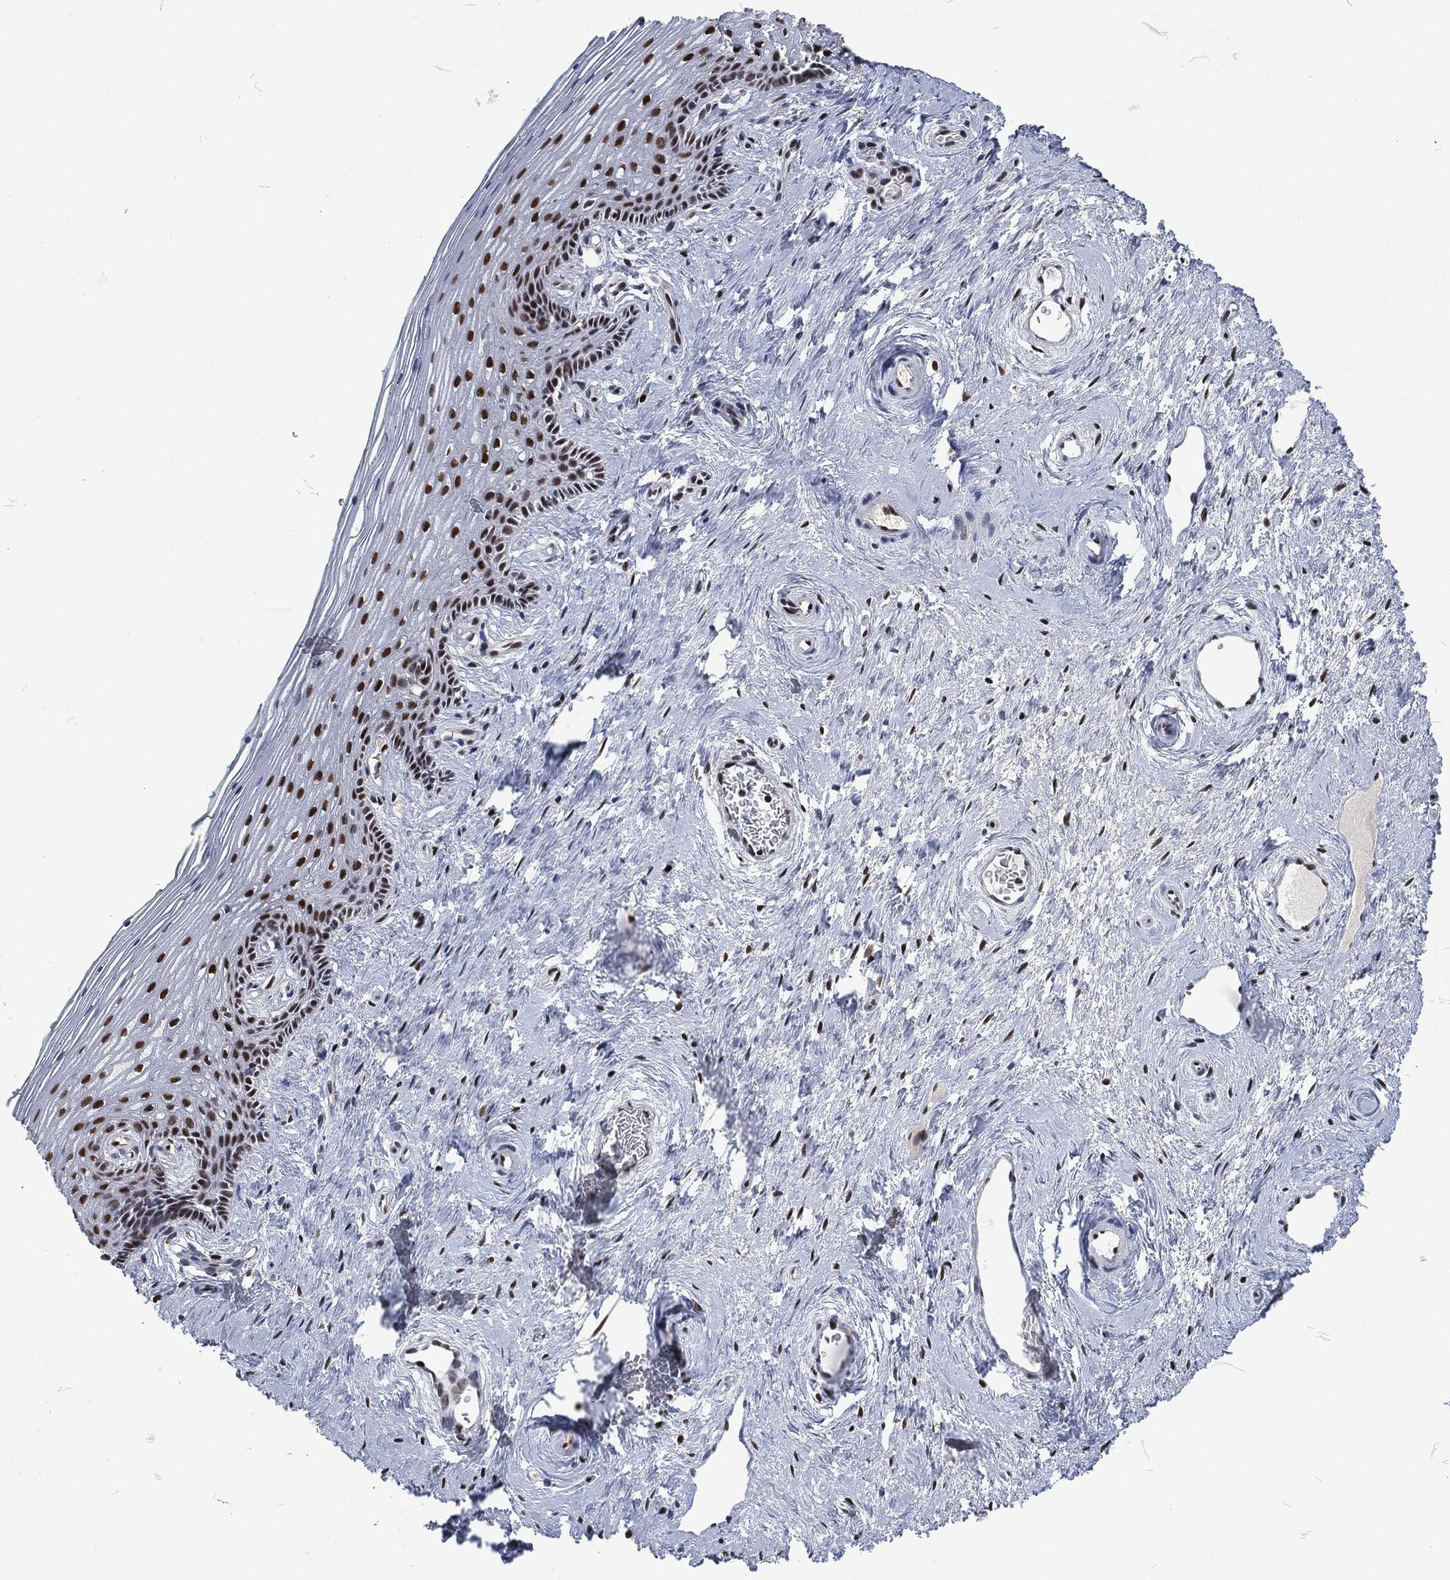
{"staining": {"intensity": "strong", "quantity": "25%-75%", "location": "nuclear"}, "tissue": "vagina", "cell_type": "Squamous epithelial cells", "image_type": "normal", "snomed": [{"axis": "morphology", "description": "Normal tissue, NOS"}, {"axis": "topography", "description": "Vagina"}], "caption": "Immunohistochemical staining of benign human vagina exhibits high levels of strong nuclear staining in approximately 25%-75% of squamous epithelial cells.", "gene": "DCPS", "patient": {"sex": "female", "age": 45}}